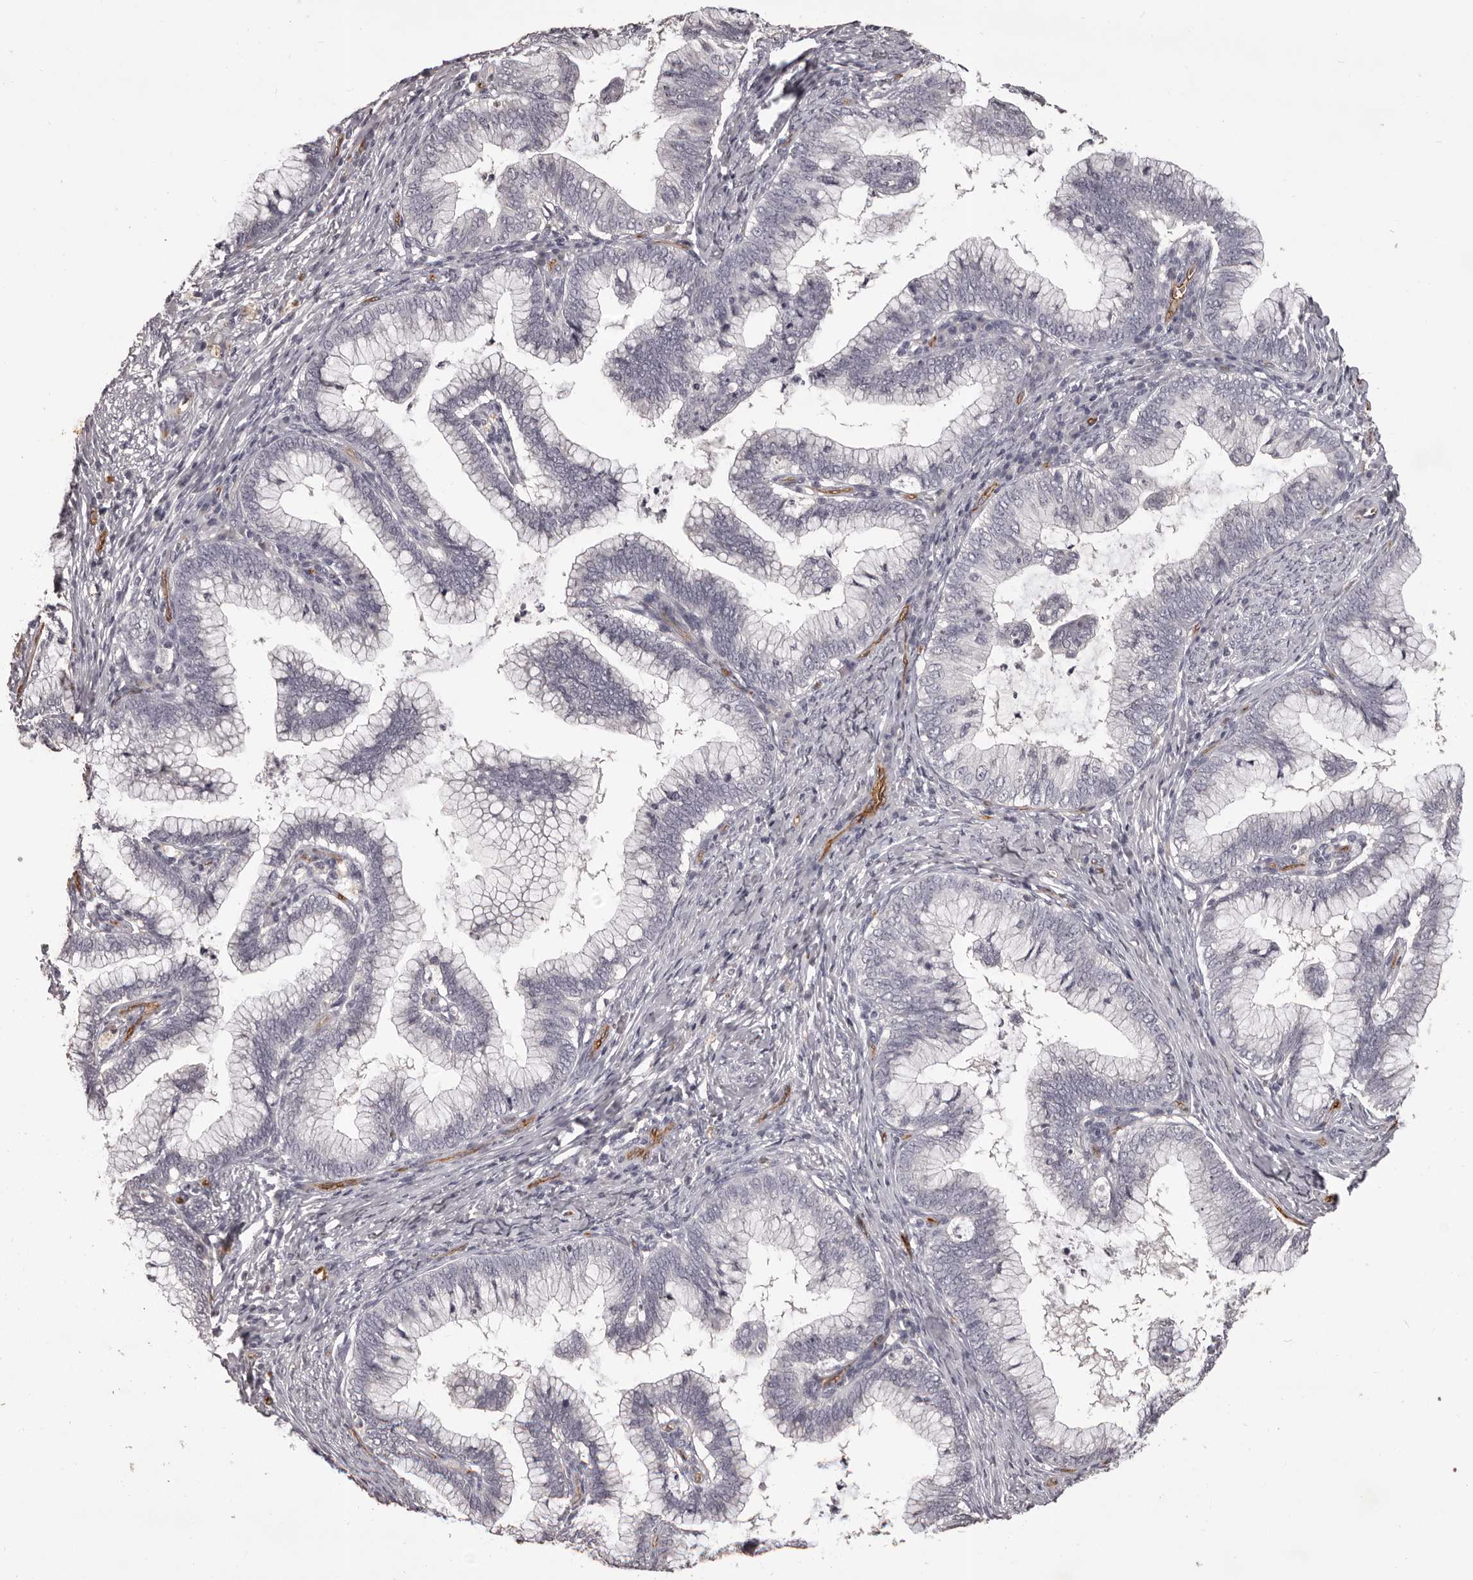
{"staining": {"intensity": "negative", "quantity": "none", "location": "none"}, "tissue": "cervical cancer", "cell_type": "Tumor cells", "image_type": "cancer", "snomed": [{"axis": "morphology", "description": "Adenocarcinoma, NOS"}, {"axis": "topography", "description": "Cervix"}], "caption": "There is no significant positivity in tumor cells of cervical adenocarcinoma.", "gene": "GPR78", "patient": {"sex": "female", "age": 36}}